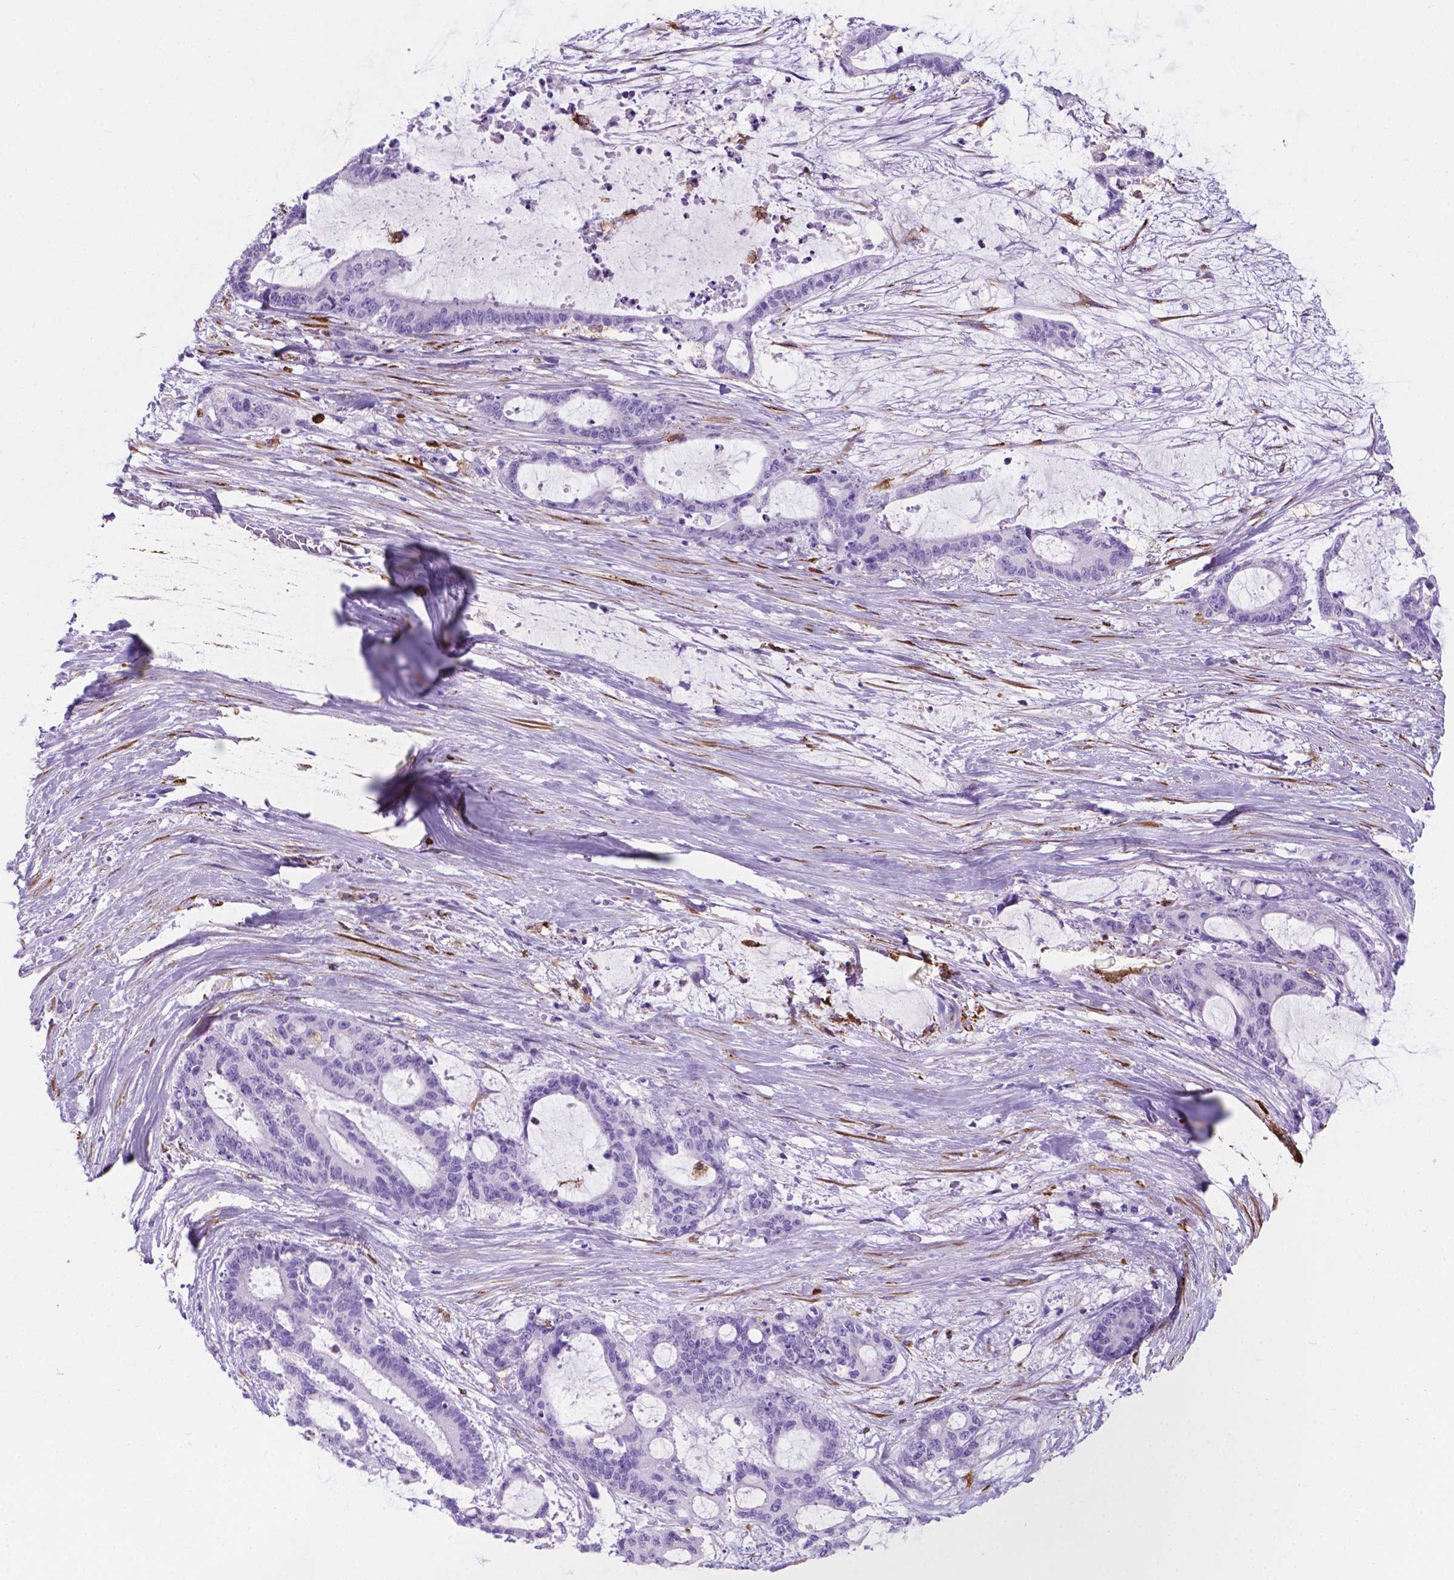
{"staining": {"intensity": "negative", "quantity": "none", "location": "none"}, "tissue": "liver cancer", "cell_type": "Tumor cells", "image_type": "cancer", "snomed": [{"axis": "morphology", "description": "Normal tissue, NOS"}, {"axis": "morphology", "description": "Cholangiocarcinoma"}, {"axis": "topography", "description": "Liver"}, {"axis": "topography", "description": "Peripheral nerve tissue"}], "caption": "This is a photomicrograph of immunohistochemistry (IHC) staining of liver cancer, which shows no expression in tumor cells.", "gene": "MACF1", "patient": {"sex": "female", "age": 73}}